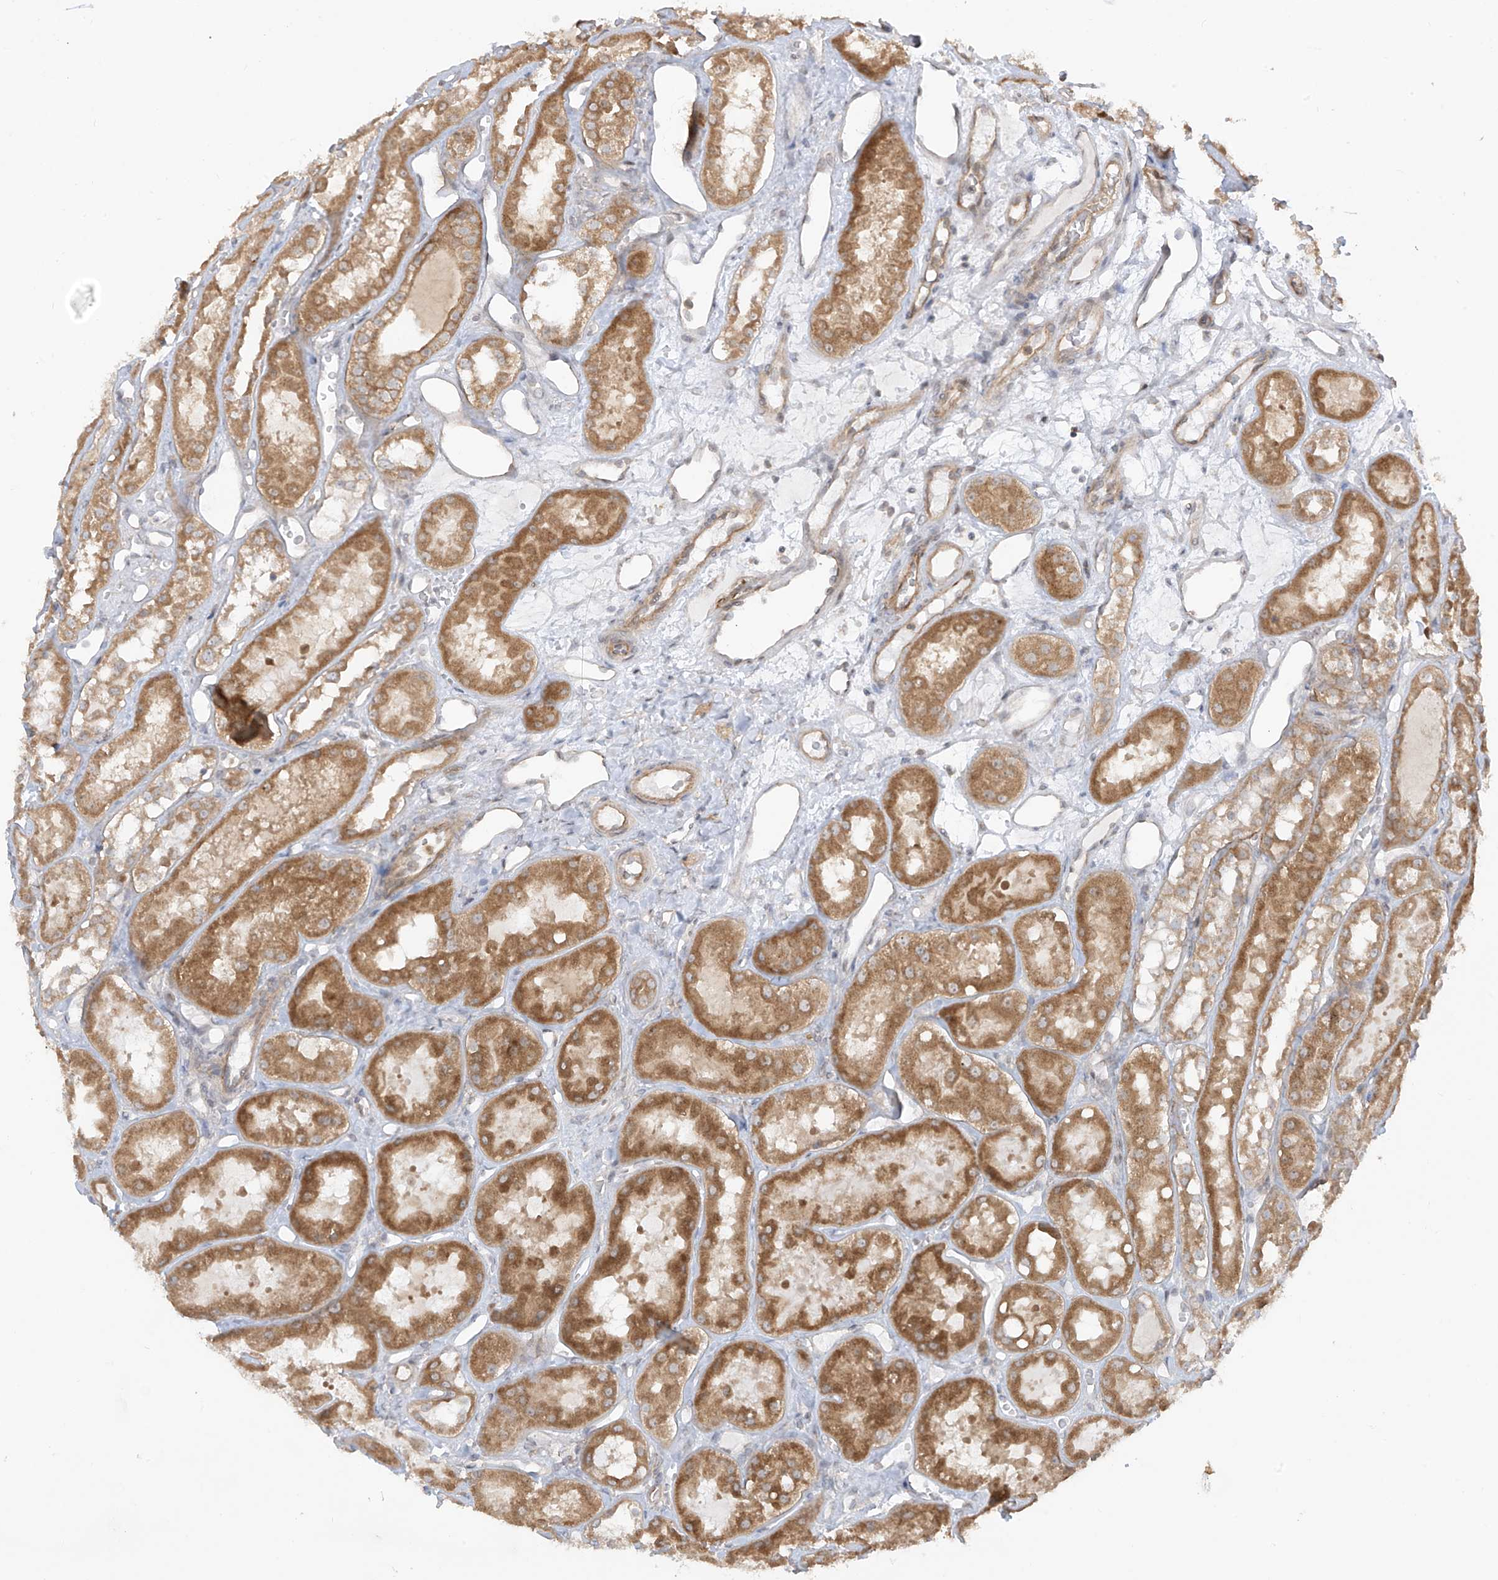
{"staining": {"intensity": "weak", "quantity": "<25%", "location": "cytoplasmic/membranous"}, "tissue": "kidney", "cell_type": "Cells in glomeruli", "image_type": "normal", "snomed": [{"axis": "morphology", "description": "Normal tissue, NOS"}, {"axis": "topography", "description": "Kidney"}], "caption": "Cells in glomeruli show no significant staining in benign kidney. (Immunohistochemistry, brightfield microscopy, high magnification).", "gene": "PDE11A", "patient": {"sex": "male", "age": 16}}